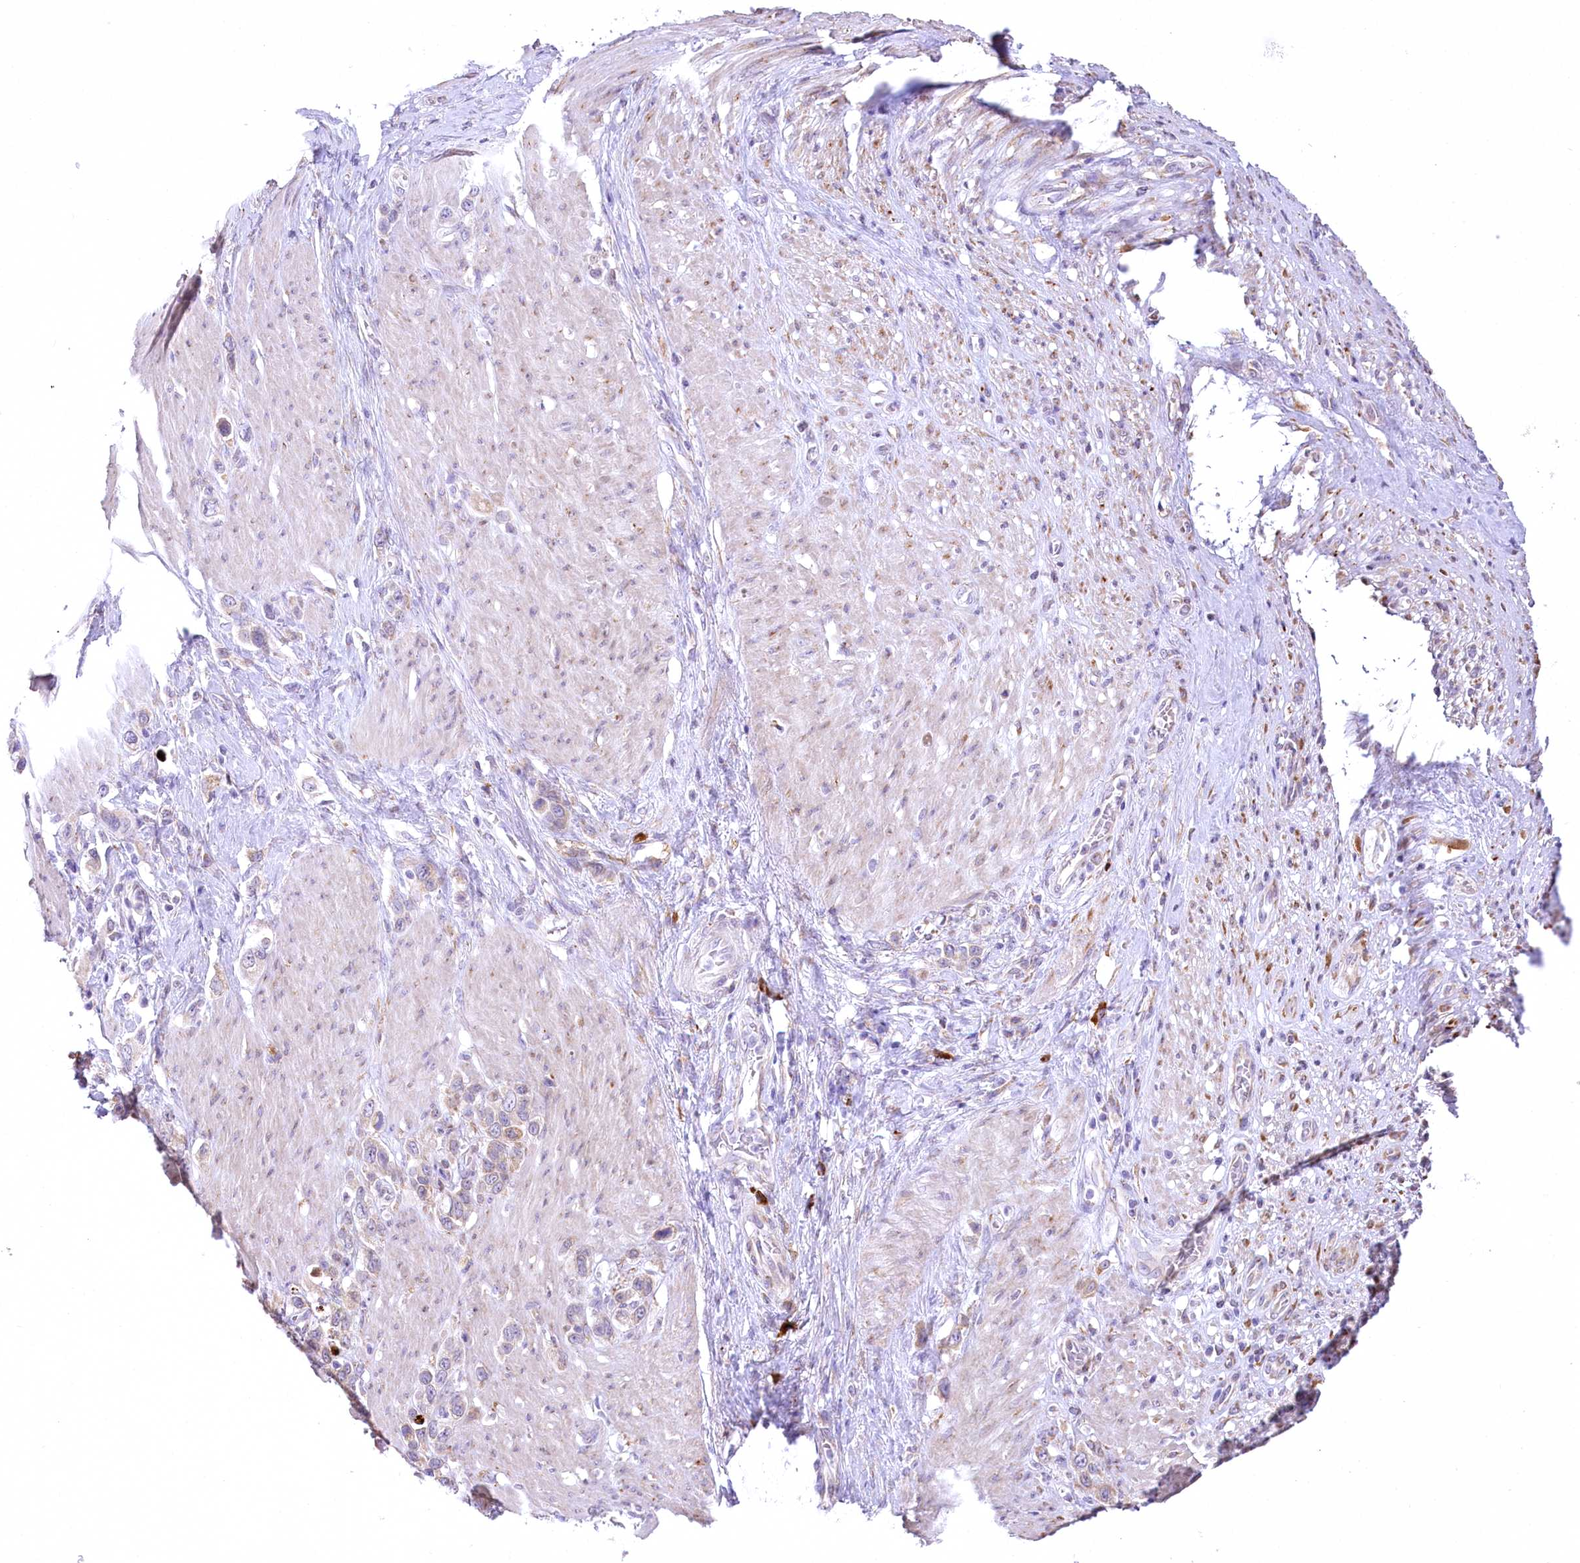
{"staining": {"intensity": "weak", "quantity": "<25%", "location": "cytoplasmic/membranous"}, "tissue": "stomach cancer", "cell_type": "Tumor cells", "image_type": "cancer", "snomed": [{"axis": "morphology", "description": "Adenocarcinoma, NOS"}, {"axis": "morphology", "description": "Adenocarcinoma, High grade"}, {"axis": "topography", "description": "Stomach, upper"}, {"axis": "topography", "description": "Stomach, lower"}], "caption": "Micrograph shows no significant protein expression in tumor cells of stomach adenocarcinoma (high-grade). The staining was performed using DAB to visualize the protein expression in brown, while the nuclei were stained in blue with hematoxylin (Magnification: 20x).", "gene": "NCKAP5", "patient": {"sex": "female", "age": 65}}